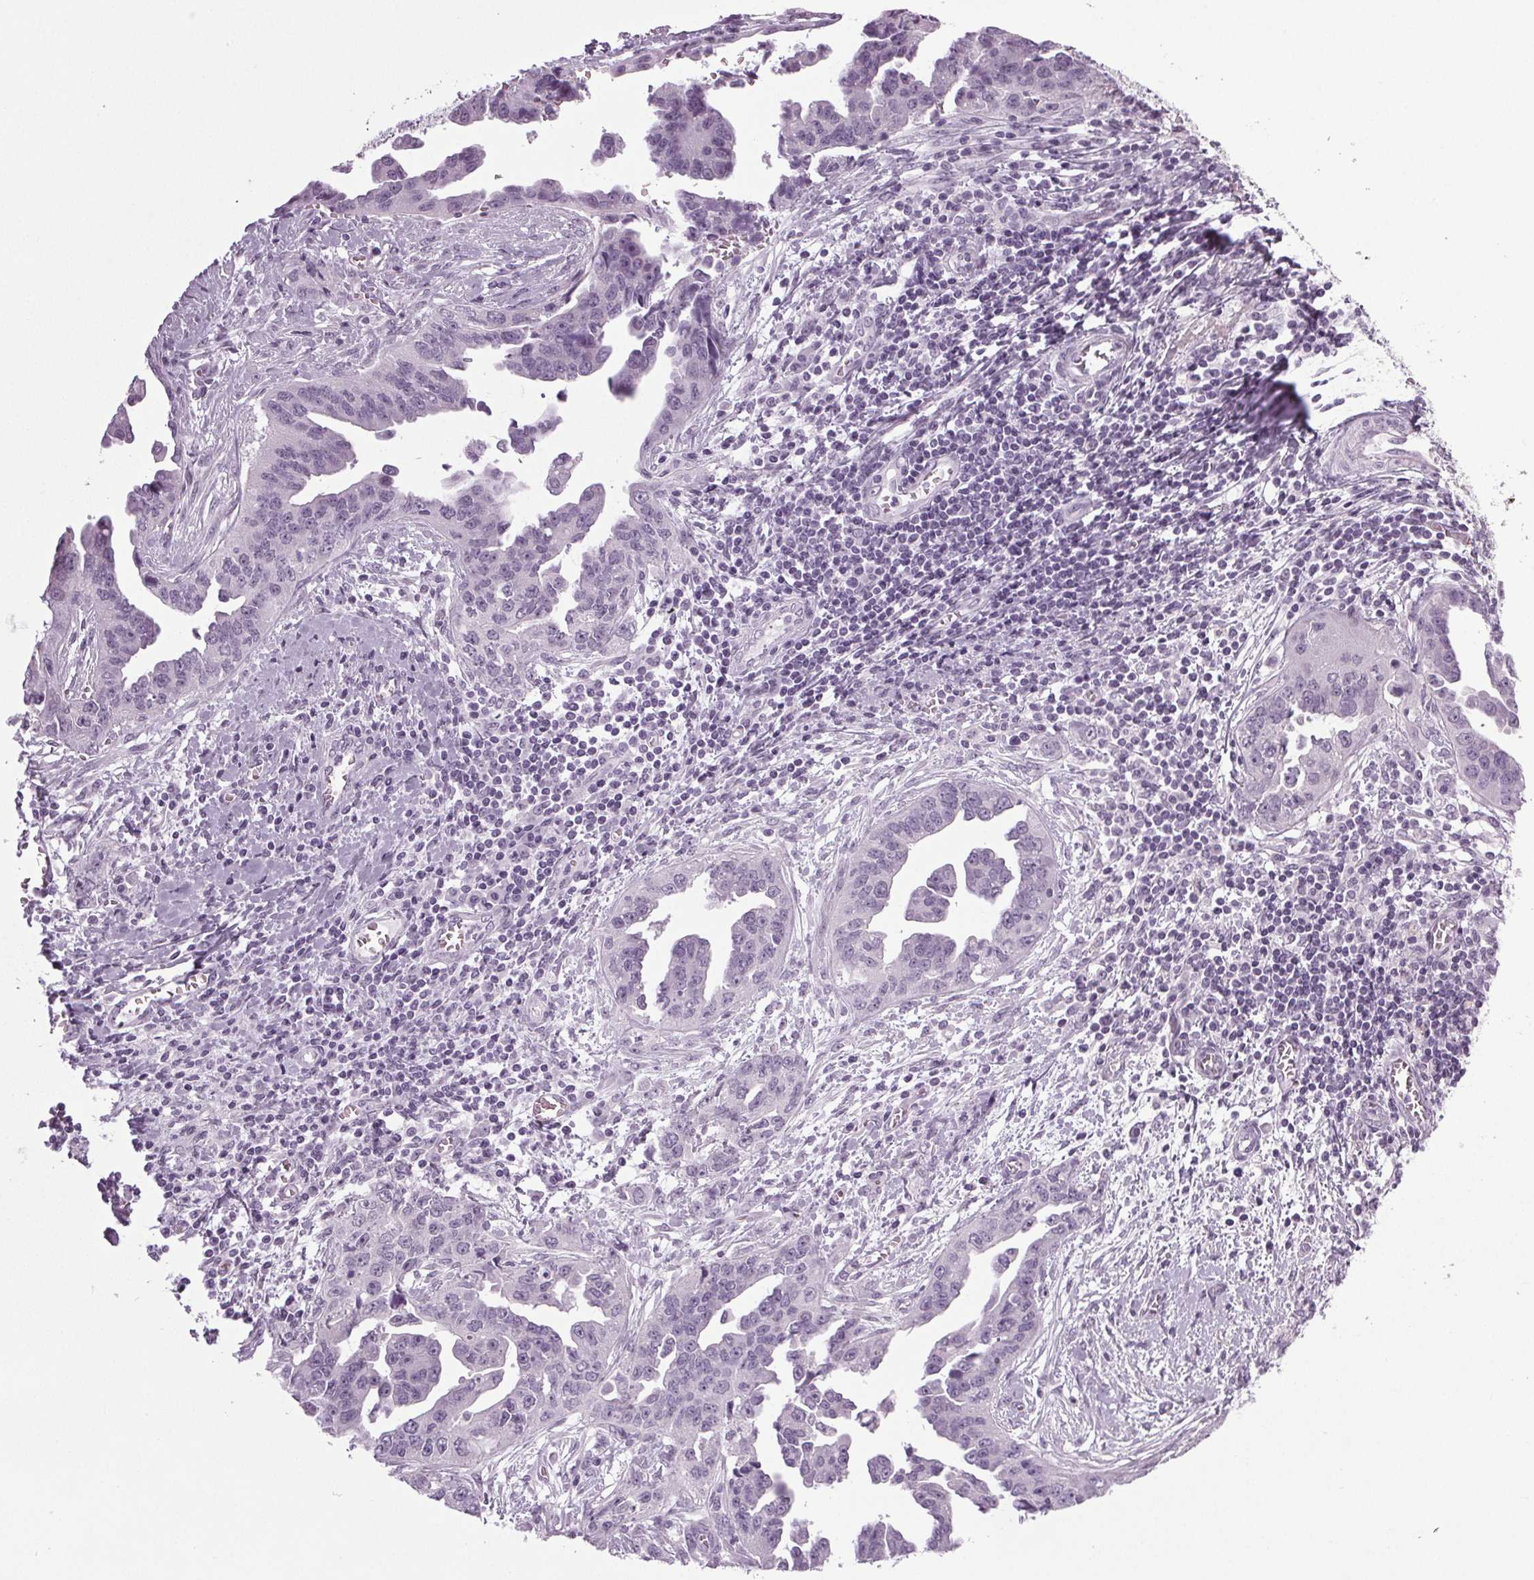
{"staining": {"intensity": "negative", "quantity": "none", "location": "none"}, "tissue": "ovarian cancer", "cell_type": "Tumor cells", "image_type": "cancer", "snomed": [{"axis": "morphology", "description": "Cystadenocarcinoma, serous, NOS"}, {"axis": "topography", "description": "Ovary"}], "caption": "Protein analysis of ovarian cancer demonstrates no significant staining in tumor cells. The staining is performed using DAB (3,3'-diaminobenzidine) brown chromogen with nuclei counter-stained in using hematoxylin.", "gene": "IGF2BP1", "patient": {"sex": "female", "age": 75}}